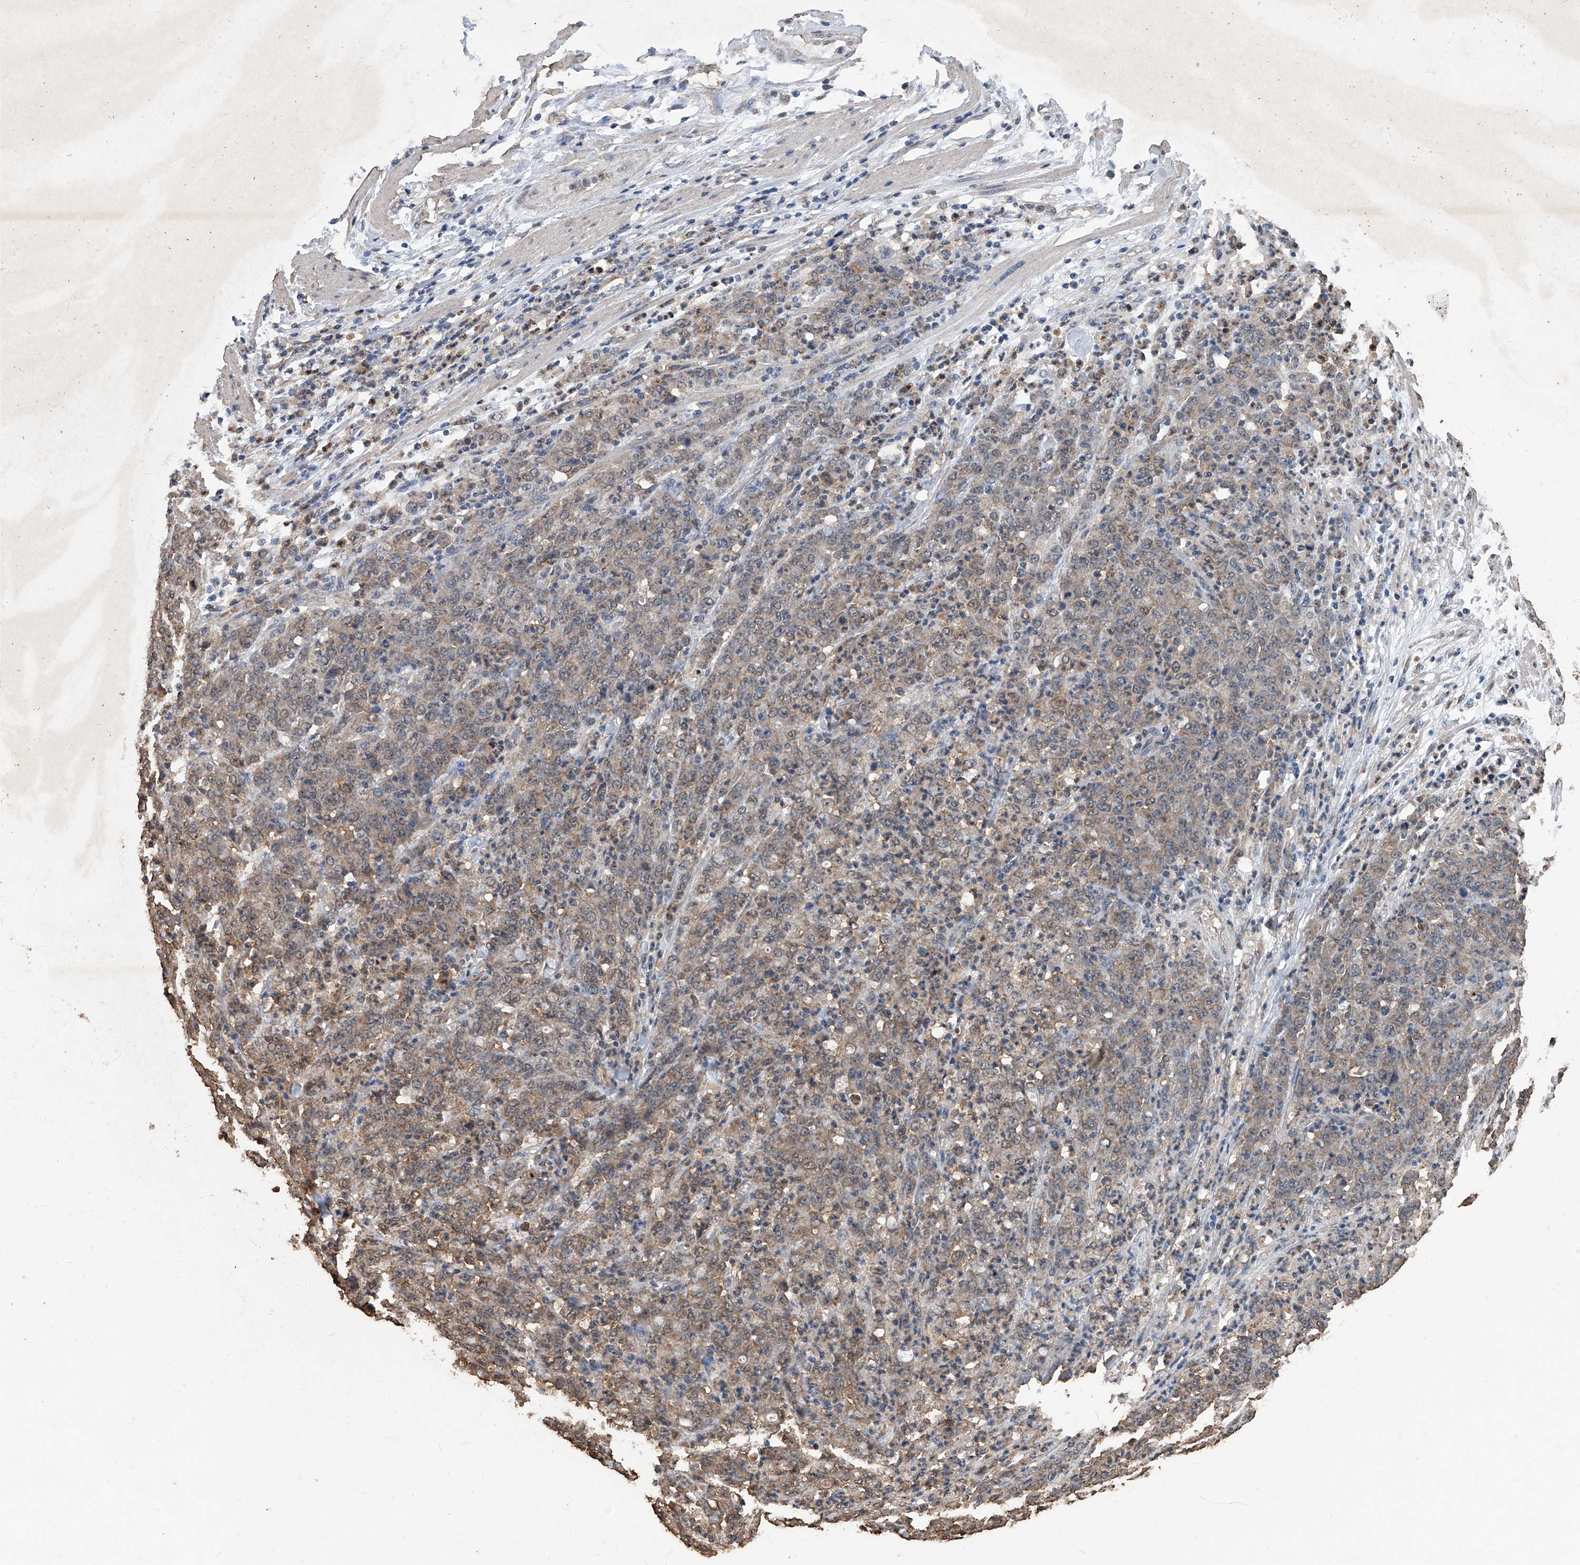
{"staining": {"intensity": "moderate", "quantity": ">75%", "location": "cytoplasmic/membranous"}, "tissue": "stomach cancer", "cell_type": "Tumor cells", "image_type": "cancer", "snomed": [{"axis": "morphology", "description": "Adenocarcinoma, NOS"}, {"axis": "topography", "description": "Stomach, lower"}], "caption": "The micrograph displays staining of stomach adenocarcinoma, revealing moderate cytoplasmic/membranous protein expression (brown color) within tumor cells.", "gene": "STARD7", "patient": {"sex": "female", "age": 71}}